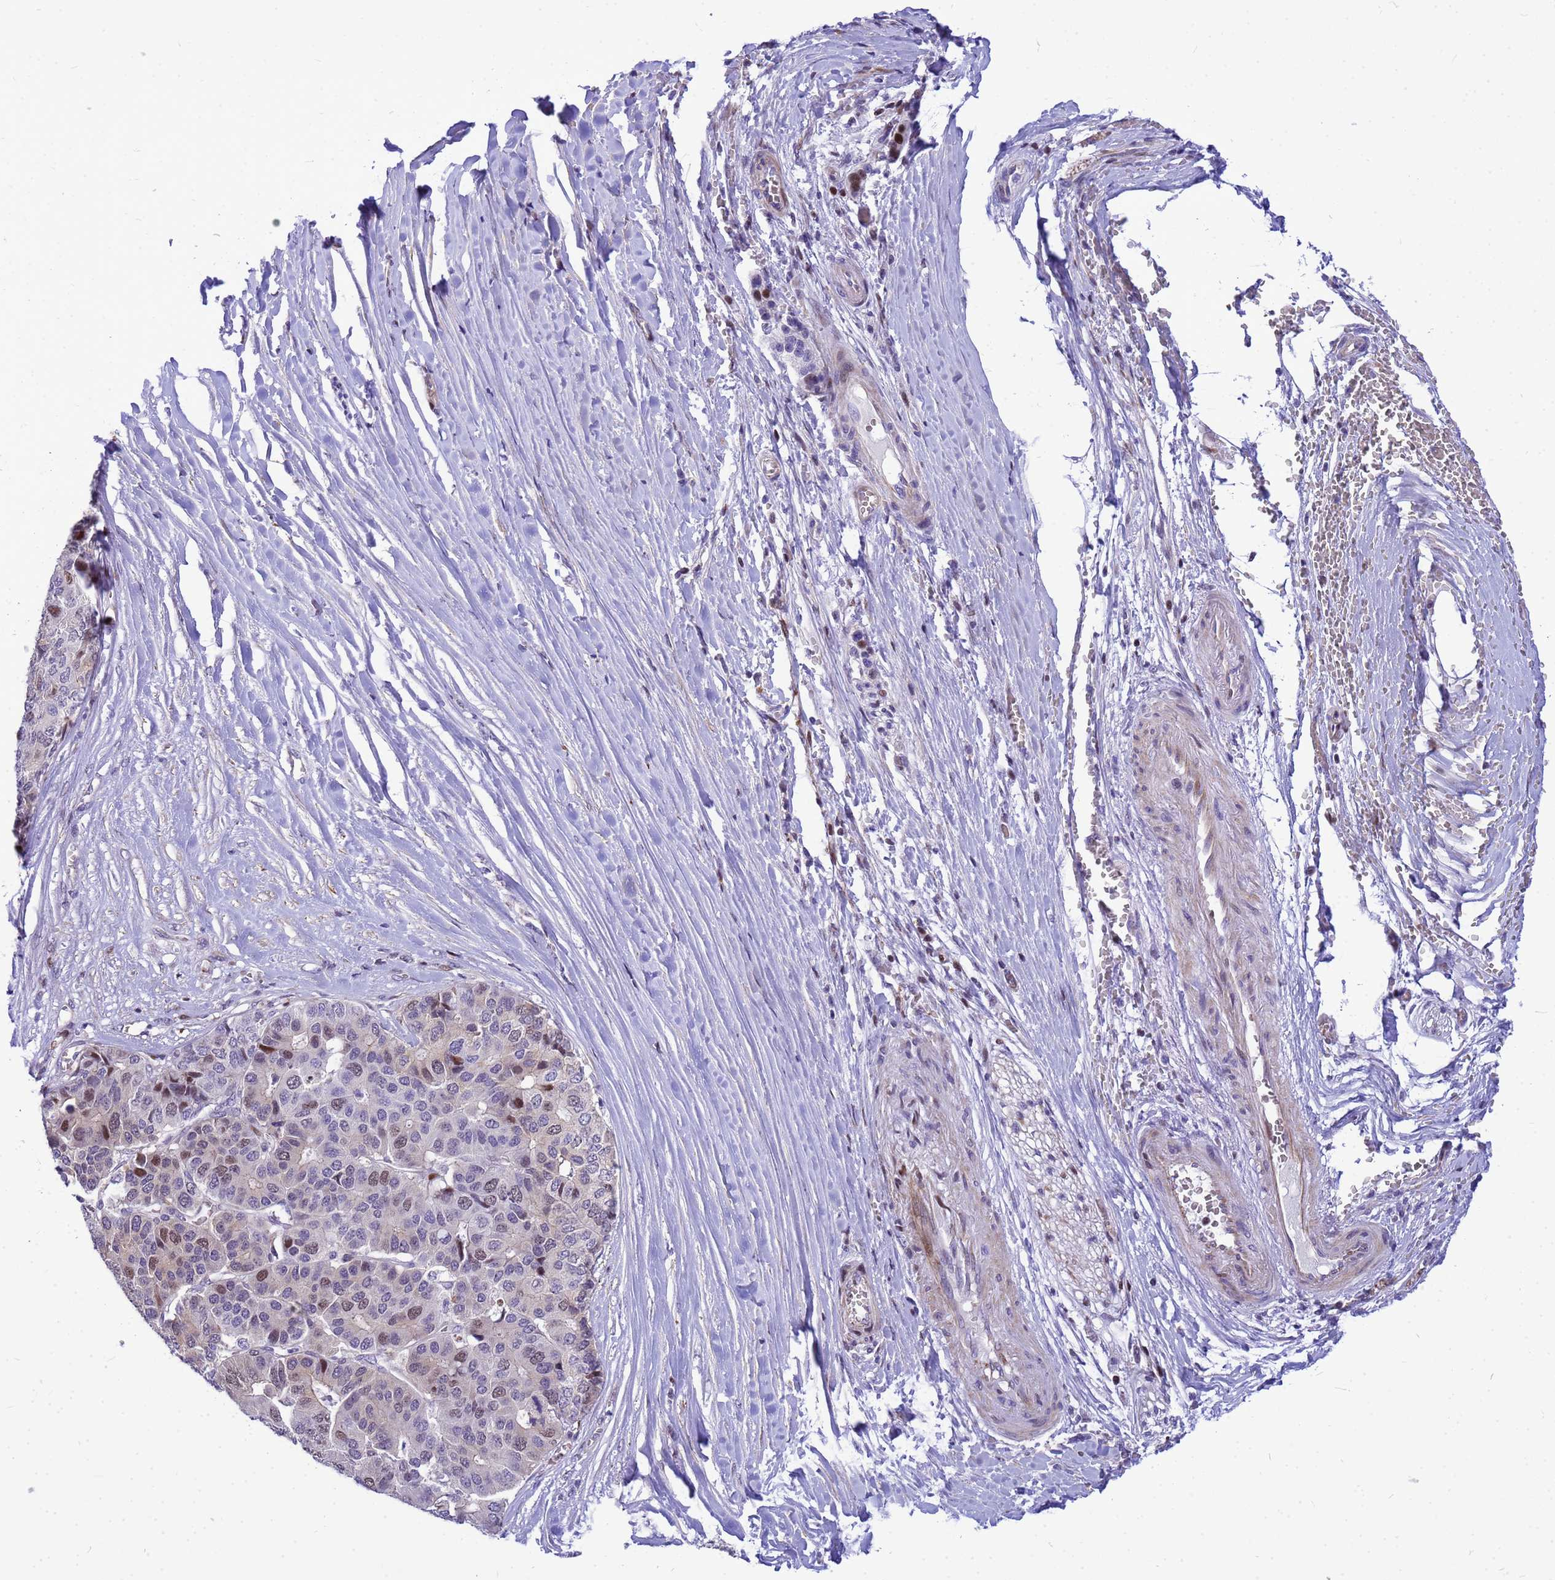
{"staining": {"intensity": "moderate", "quantity": "<25%", "location": "nuclear"}, "tissue": "pancreatic cancer", "cell_type": "Tumor cells", "image_type": "cancer", "snomed": [{"axis": "morphology", "description": "Adenocarcinoma, NOS"}, {"axis": "topography", "description": "Pancreas"}], "caption": "Protein staining of pancreatic adenocarcinoma tissue displays moderate nuclear staining in approximately <25% of tumor cells.", "gene": "ADAMTS7", "patient": {"sex": "male", "age": 50}}